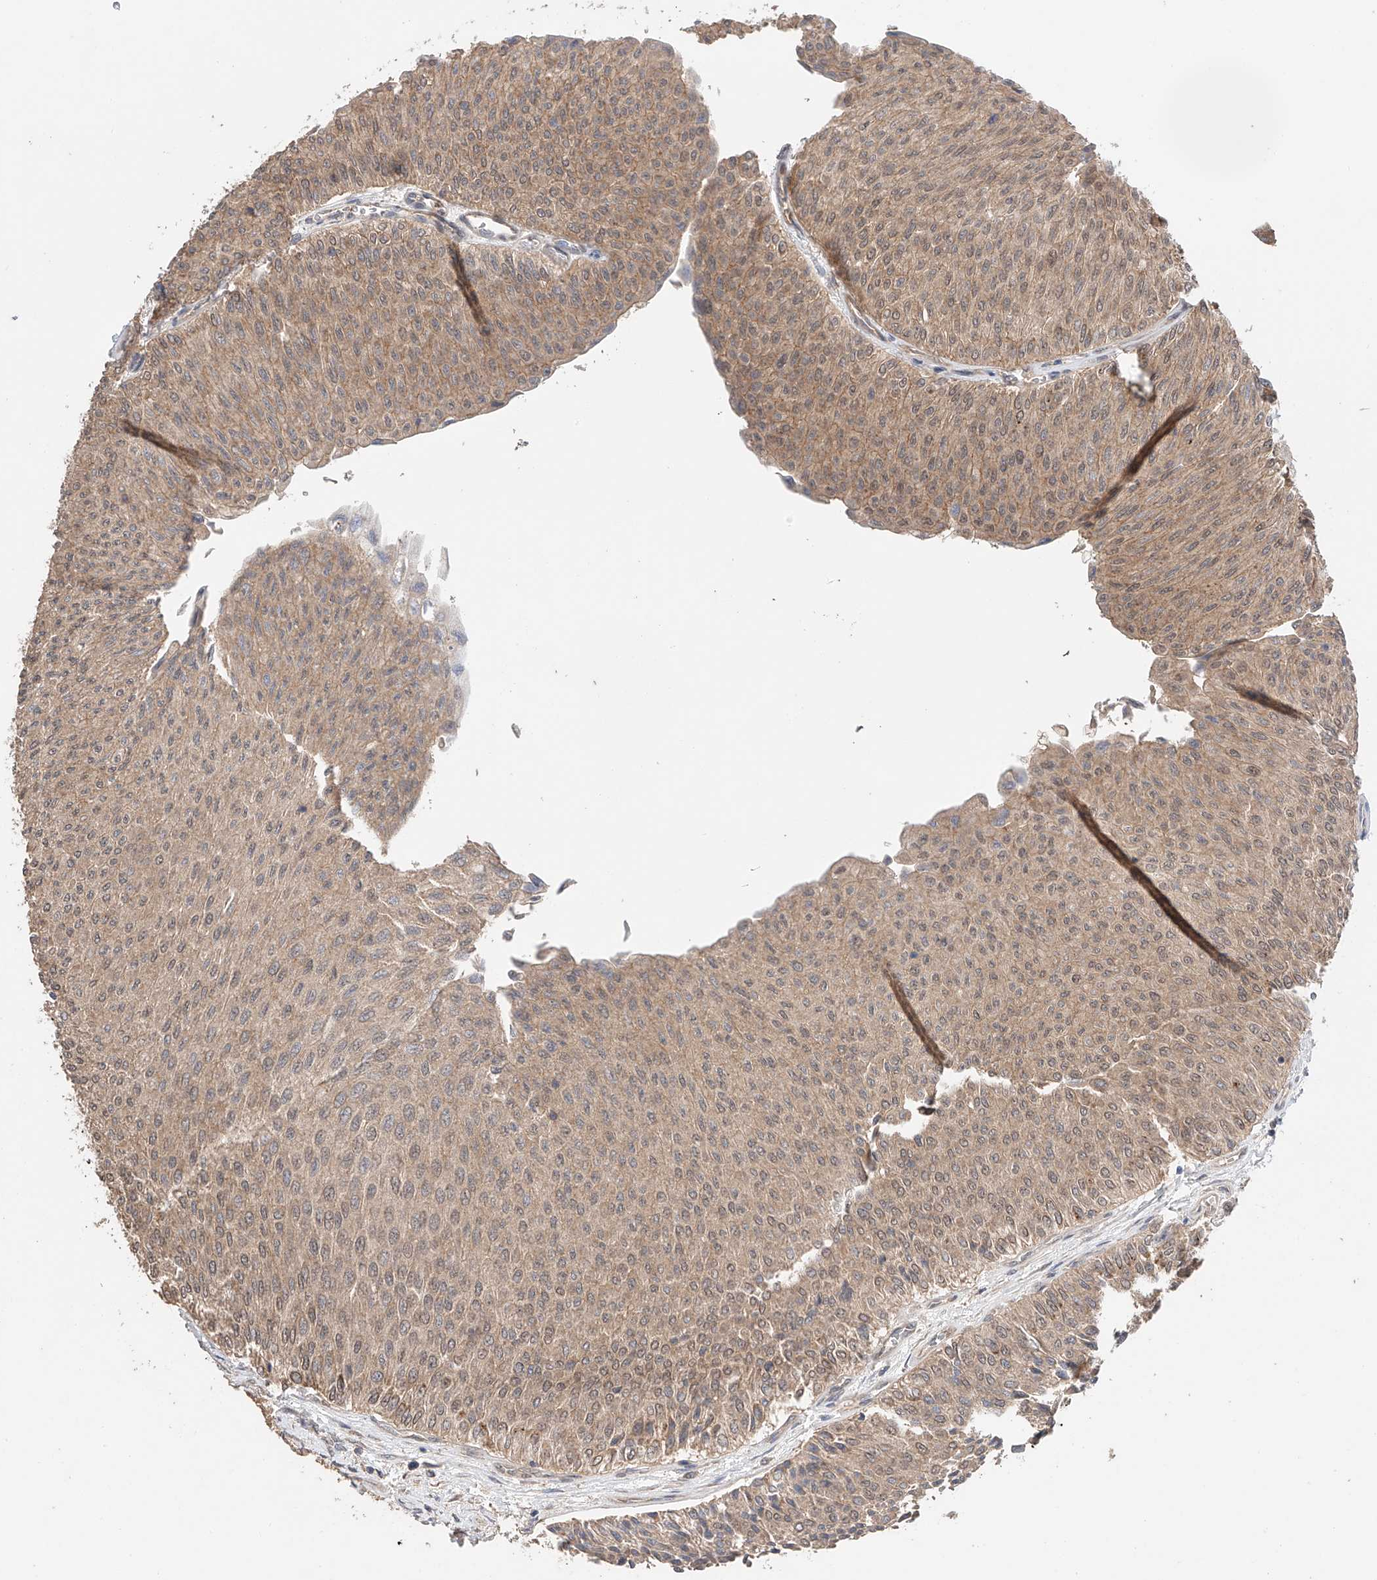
{"staining": {"intensity": "weak", "quantity": ">75%", "location": "cytoplasmic/membranous,nuclear"}, "tissue": "urothelial cancer", "cell_type": "Tumor cells", "image_type": "cancer", "snomed": [{"axis": "morphology", "description": "Urothelial carcinoma, Low grade"}, {"axis": "topography", "description": "Urinary bladder"}], "caption": "Immunohistochemistry (DAB (3,3'-diaminobenzidine)) staining of human urothelial cancer displays weak cytoplasmic/membranous and nuclear protein positivity in approximately >75% of tumor cells. The staining was performed using DAB (3,3'-diaminobenzidine), with brown indicating positive protein expression. Nuclei are stained blue with hematoxylin.", "gene": "ZFHX2", "patient": {"sex": "male", "age": 78}}